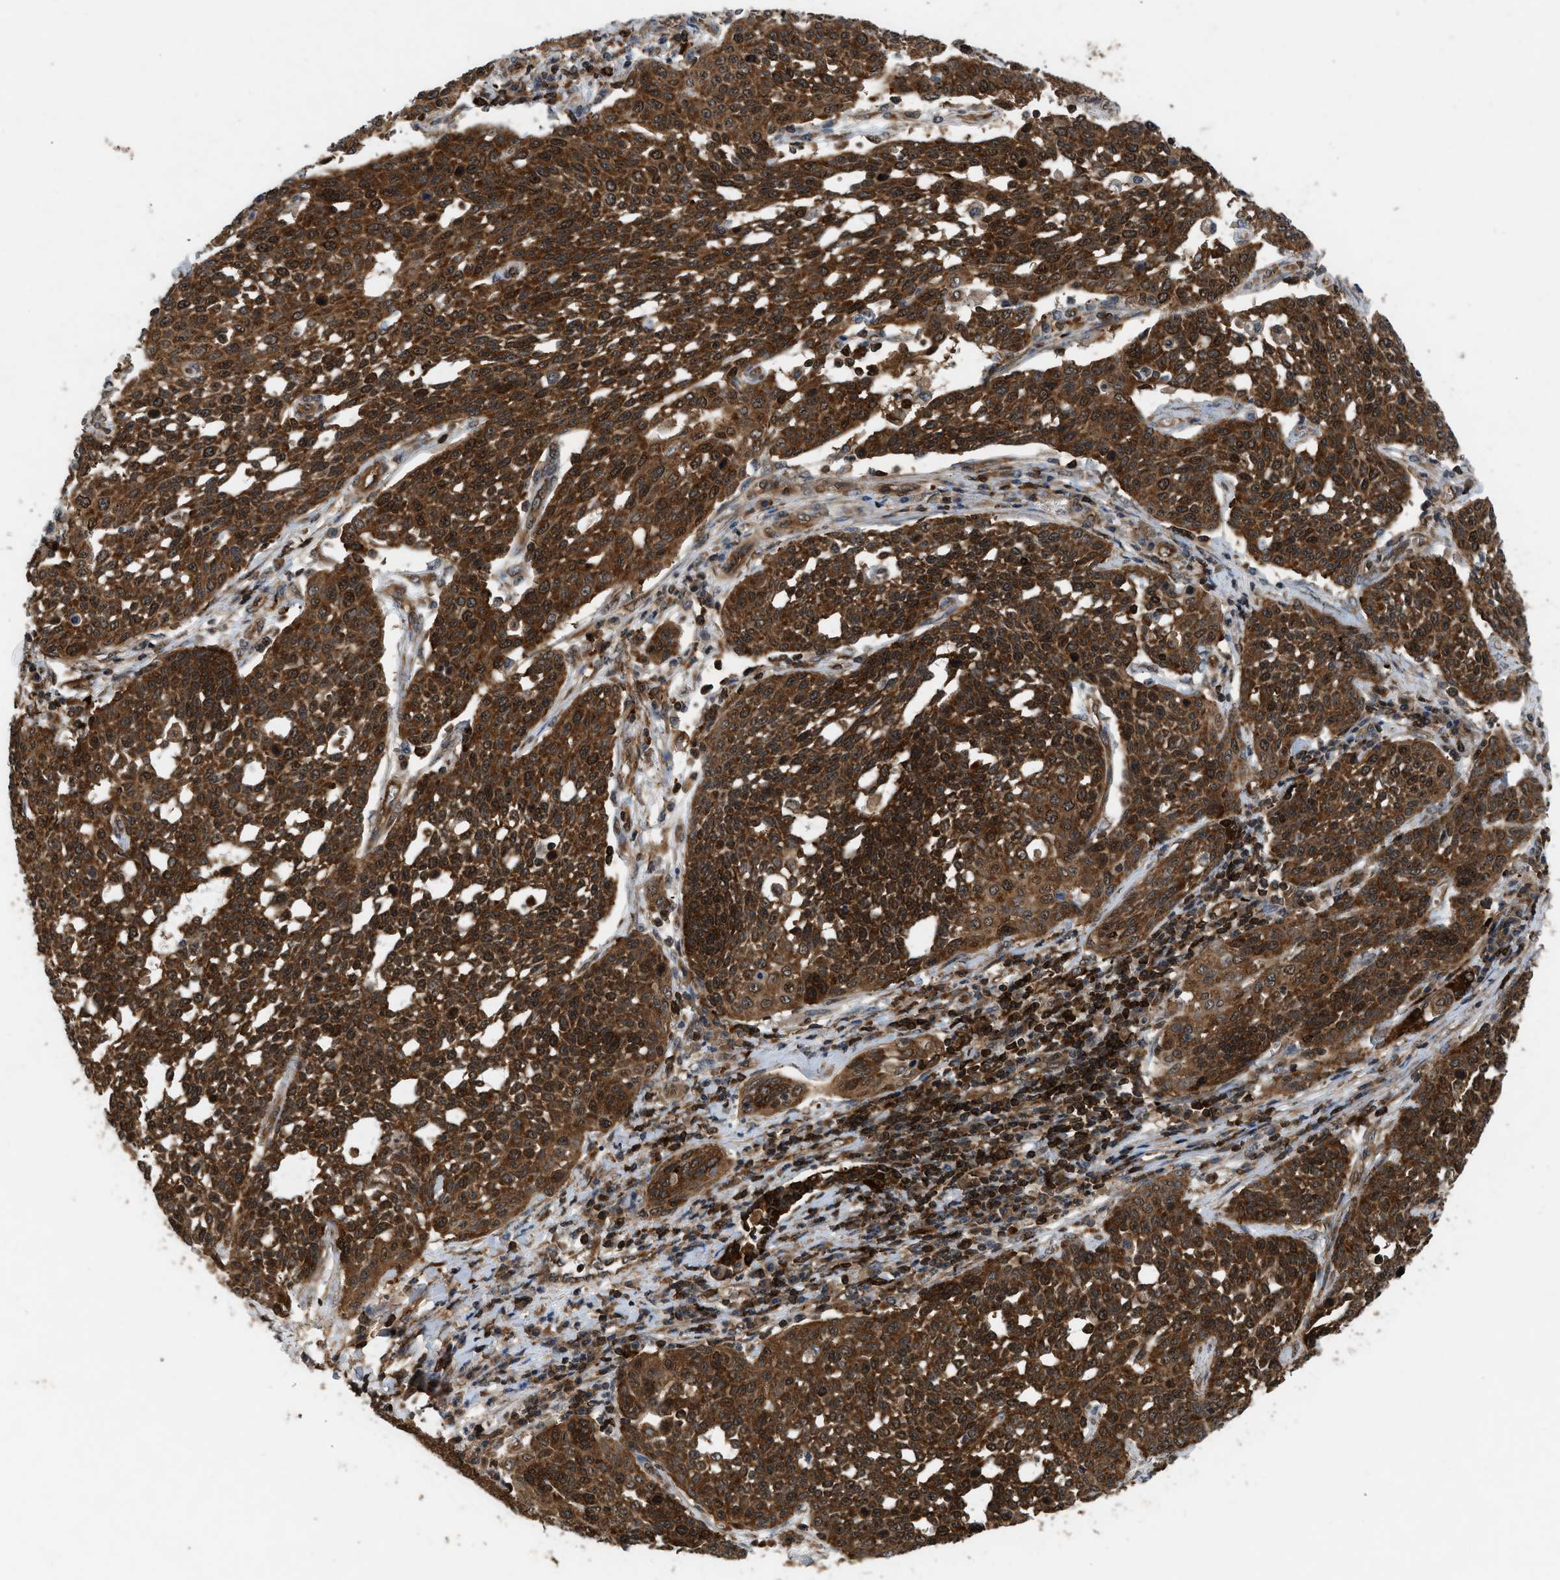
{"staining": {"intensity": "strong", "quantity": ">75%", "location": "cytoplasmic/membranous,nuclear"}, "tissue": "cervical cancer", "cell_type": "Tumor cells", "image_type": "cancer", "snomed": [{"axis": "morphology", "description": "Squamous cell carcinoma, NOS"}, {"axis": "topography", "description": "Cervix"}], "caption": "This is an image of IHC staining of cervical cancer (squamous cell carcinoma), which shows strong positivity in the cytoplasmic/membranous and nuclear of tumor cells.", "gene": "OXSR1", "patient": {"sex": "female", "age": 34}}